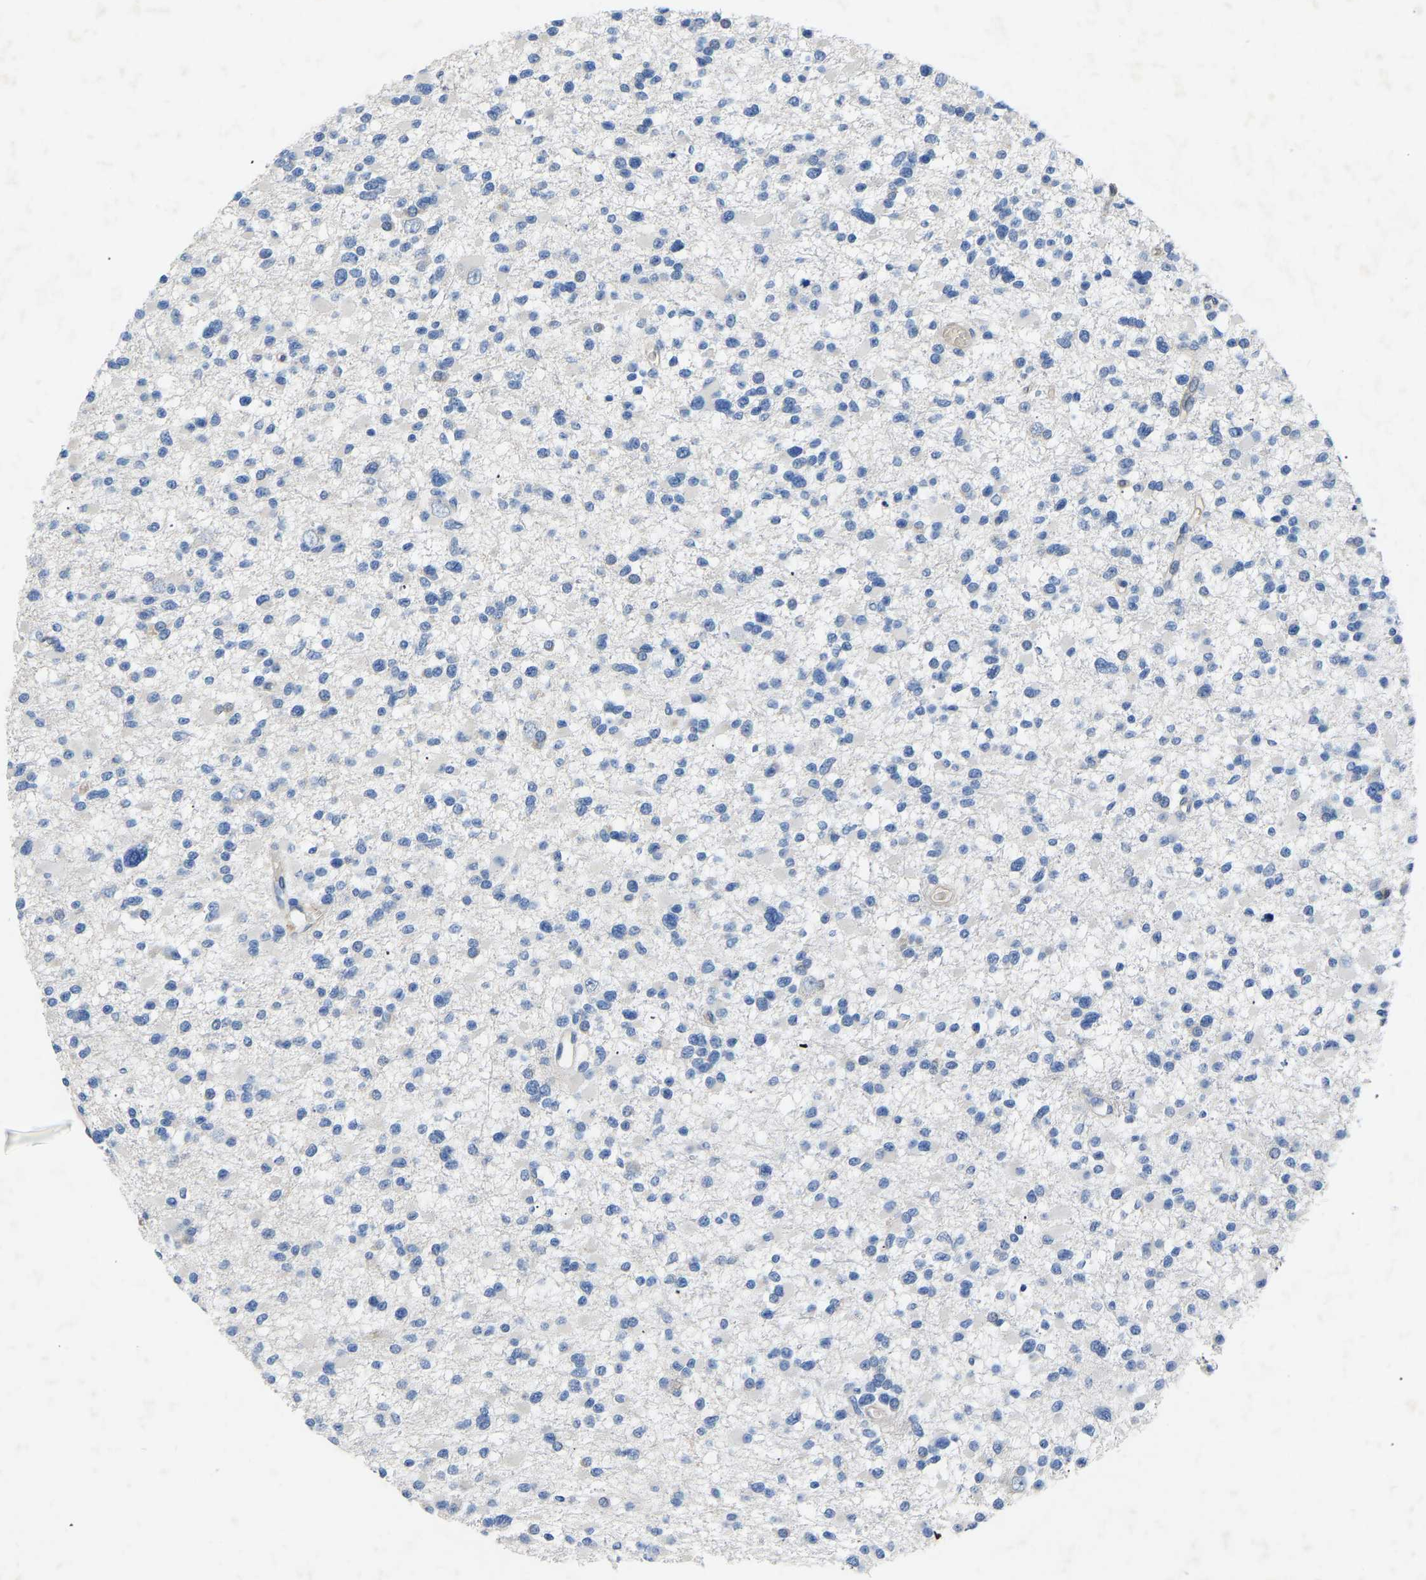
{"staining": {"intensity": "negative", "quantity": "none", "location": "none"}, "tissue": "glioma", "cell_type": "Tumor cells", "image_type": "cancer", "snomed": [{"axis": "morphology", "description": "Glioma, malignant, Low grade"}, {"axis": "topography", "description": "Brain"}], "caption": "Immunohistochemical staining of human malignant glioma (low-grade) shows no significant expression in tumor cells. Brightfield microscopy of immunohistochemistry (IHC) stained with DAB (3,3'-diaminobenzidine) (brown) and hematoxylin (blue), captured at high magnification.", "gene": "RBP1", "patient": {"sex": "female", "age": 22}}